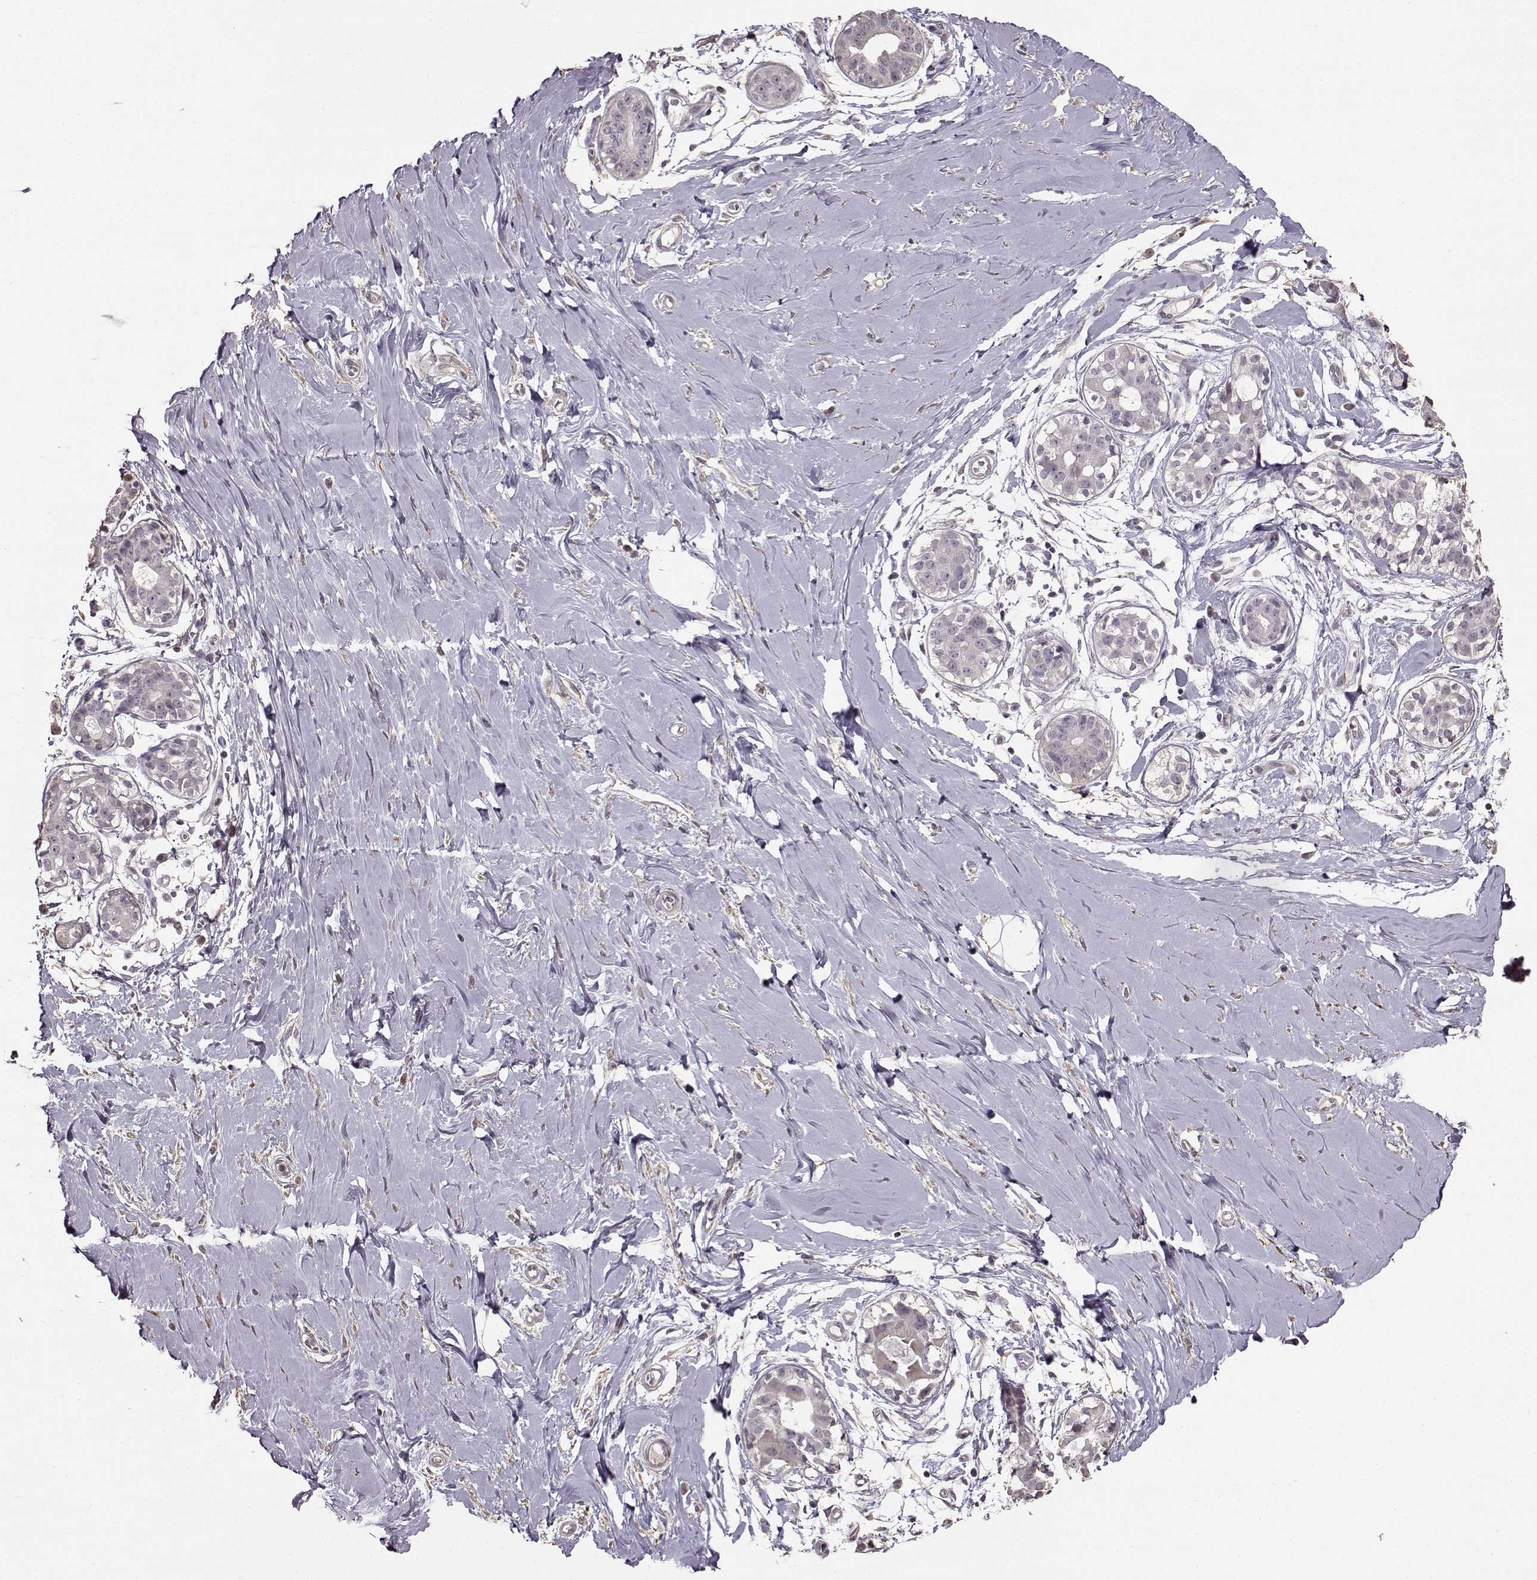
{"staining": {"intensity": "negative", "quantity": "none", "location": "none"}, "tissue": "breast", "cell_type": "Adipocytes", "image_type": "normal", "snomed": [{"axis": "morphology", "description": "Normal tissue, NOS"}, {"axis": "topography", "description": "Breast"}], "caption": "High power microscopy image of an immunohistochemistry micrograph of unremarkable breast, revealing no significant expression in adipocytes.", "gene": "FSHB", "patient": {"sex": "female", "age": 49}}